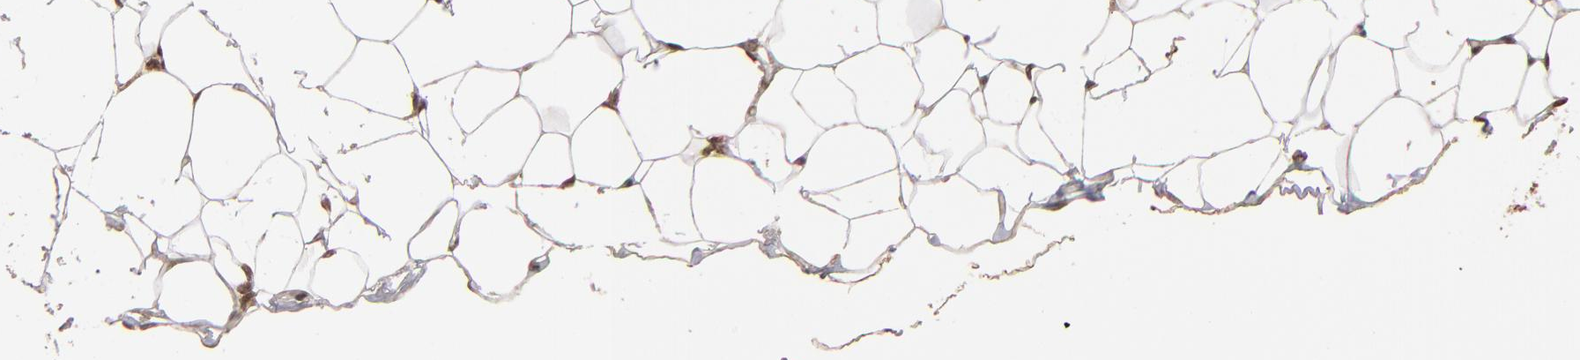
{"staining": {"intensity": "moderate", "quantity": "25%-75%", "location": "cytoplasmic/membranous"}, "tissue": "adipose tissue", "cell_type": "Adipocytes", "image_type": "normal", "snomed": [{"axis": "morphology", "description": "Normal tissue, NOS"}, {"axis": "topography", "description": "Soft tissue"}], "caption": "A high-resolution image shows immunohistochemistry (IHC) staining of normal adipose tissue, which displays moderate cytoplasmic/membranous positivity in approximately 25%-75% of adipocytes.", "gene": "NFE2L2", "patient": {"sex": "male", "age": 26}}